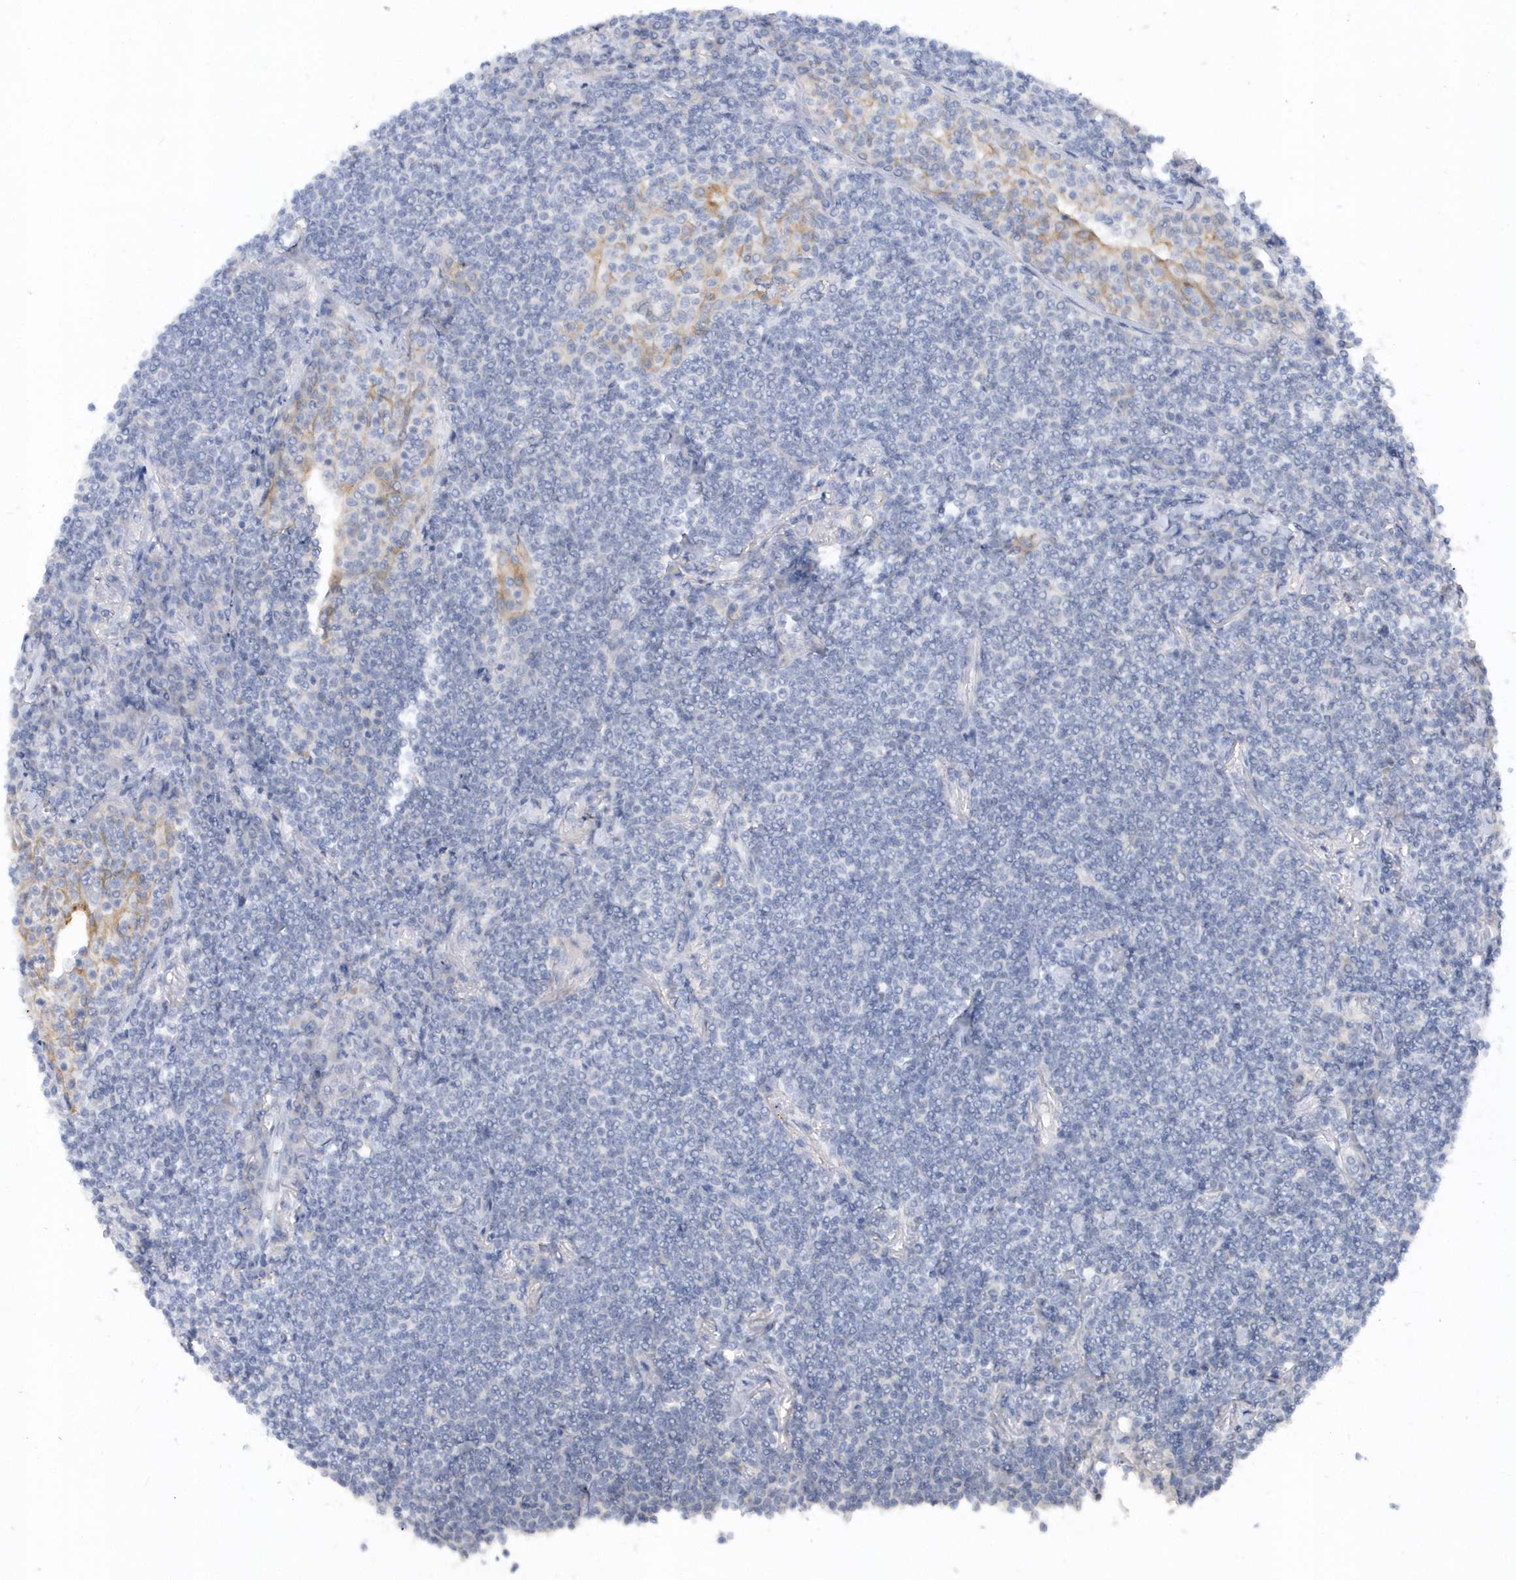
{"staining": {"intensity": "negative", "quantity": "none", "location": "none"}, "tissue": "lymphoma", "cell_type": "Tumor cells", "image_type": "cancer", "snomed": [{"axis": "morphology", "description": "Malignant lymphoma, non-Hodgkin's type, Low grade"}, {"axis": "topography", "description": "Lung"}], "caption": "This is a image of IHC staining of lymphoma, which shows no expression in tumor cells. (DAB IHC visualized using brightfield microscopy, high magnification).", "gene": "RPE", "patient": {"sex": "female", "age": 71}}